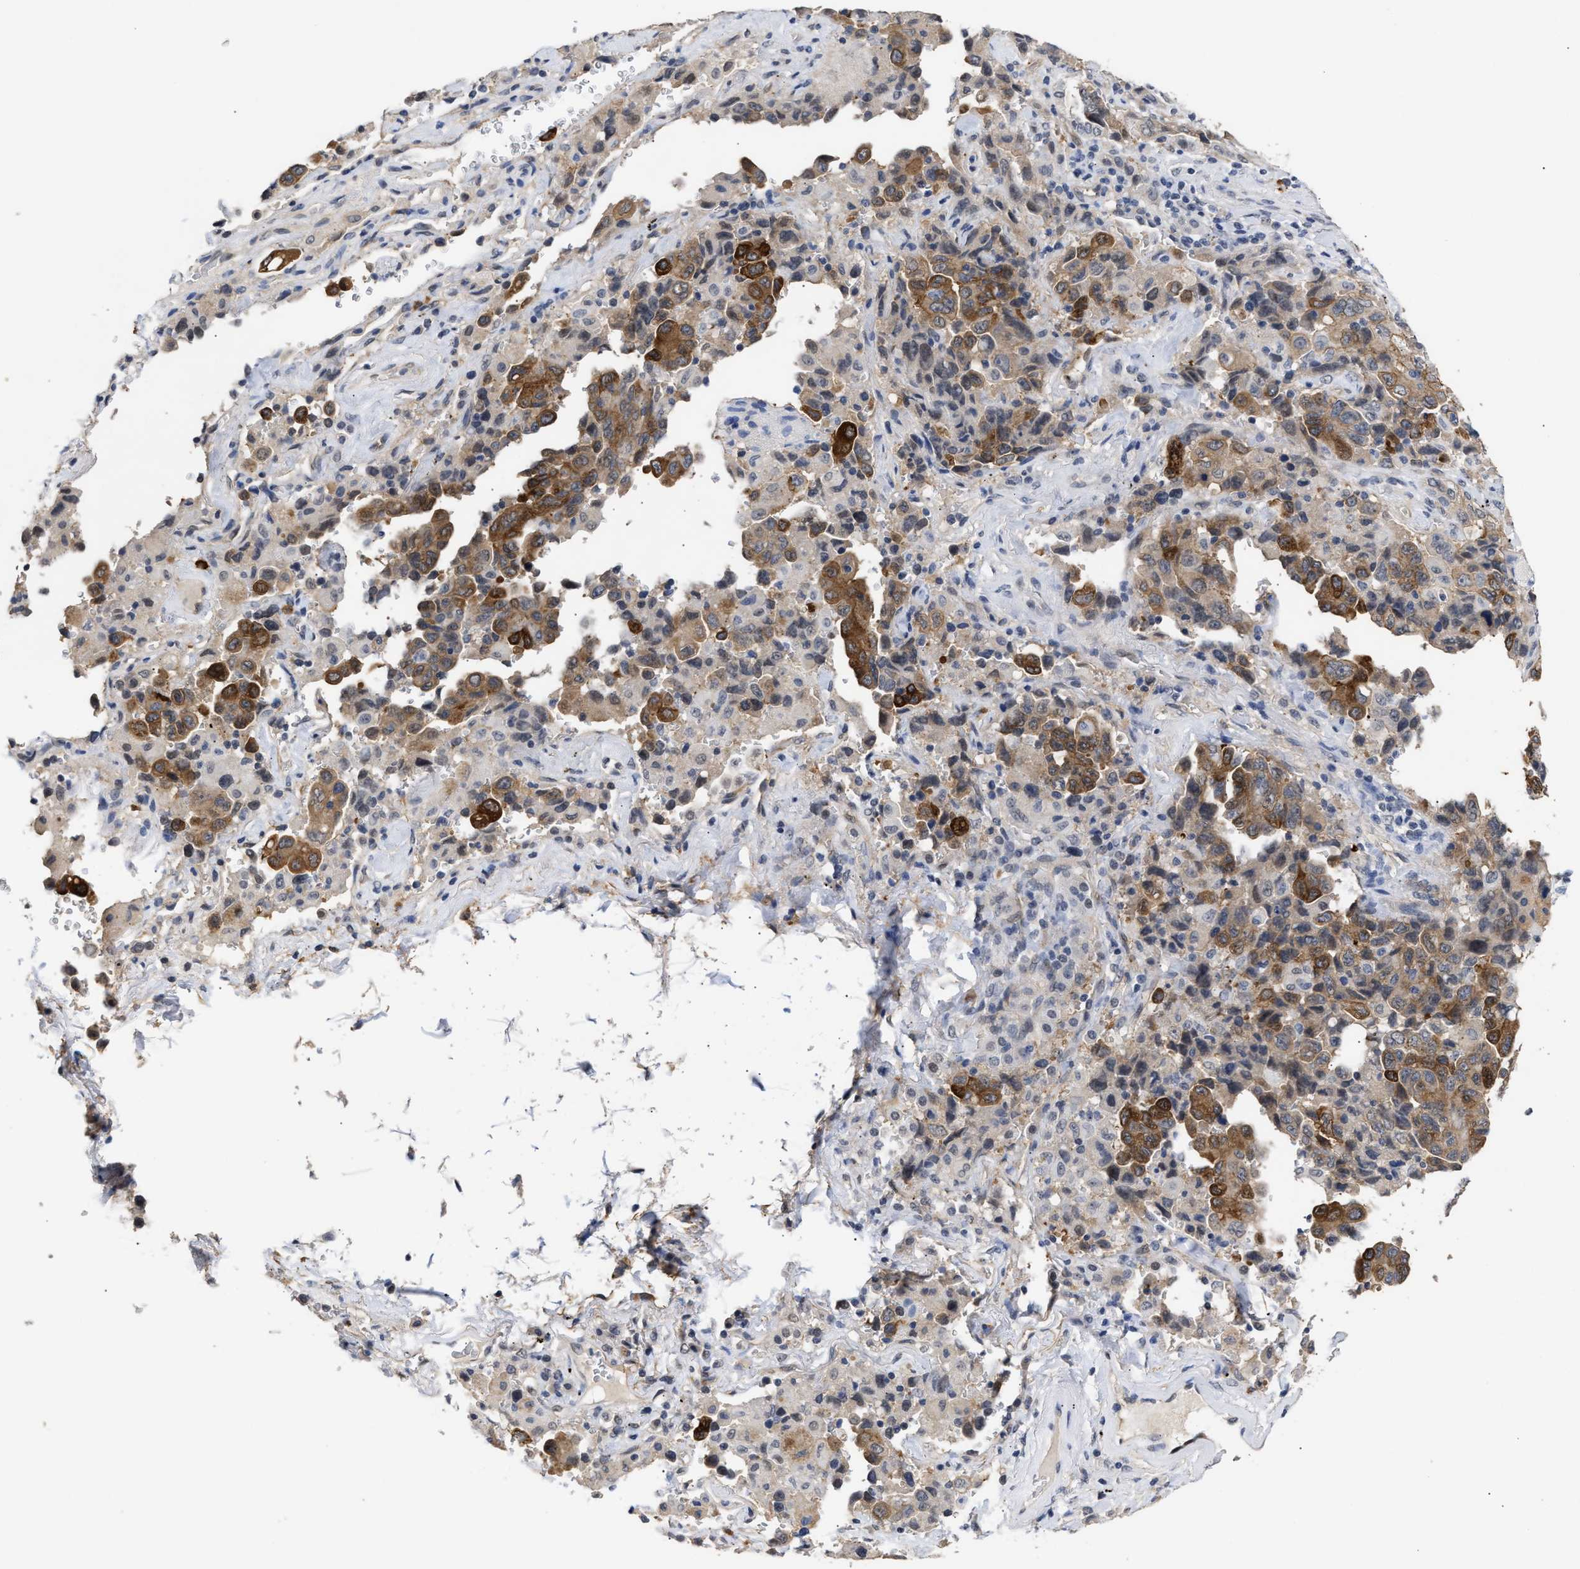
{"staining": {"intensity": "moderate", "quantity": ">75%", "location": "cytoplasmic/membranous"}, "tissue": "lung cancer", "cell_type": "Tumor cells", "image_type": "cancer", "snomed": [{"axis": "morphology", "description": "Adenocarcinoma, NOS"}, {"axis": "topography", "description": "Lung"}], "caption": "Lung adenocarcinoma stained with a protein marker displays moderate staining in tumor cells.", "gene": "AHNAK2", "patient": {"sex": "female", "age": 51}}